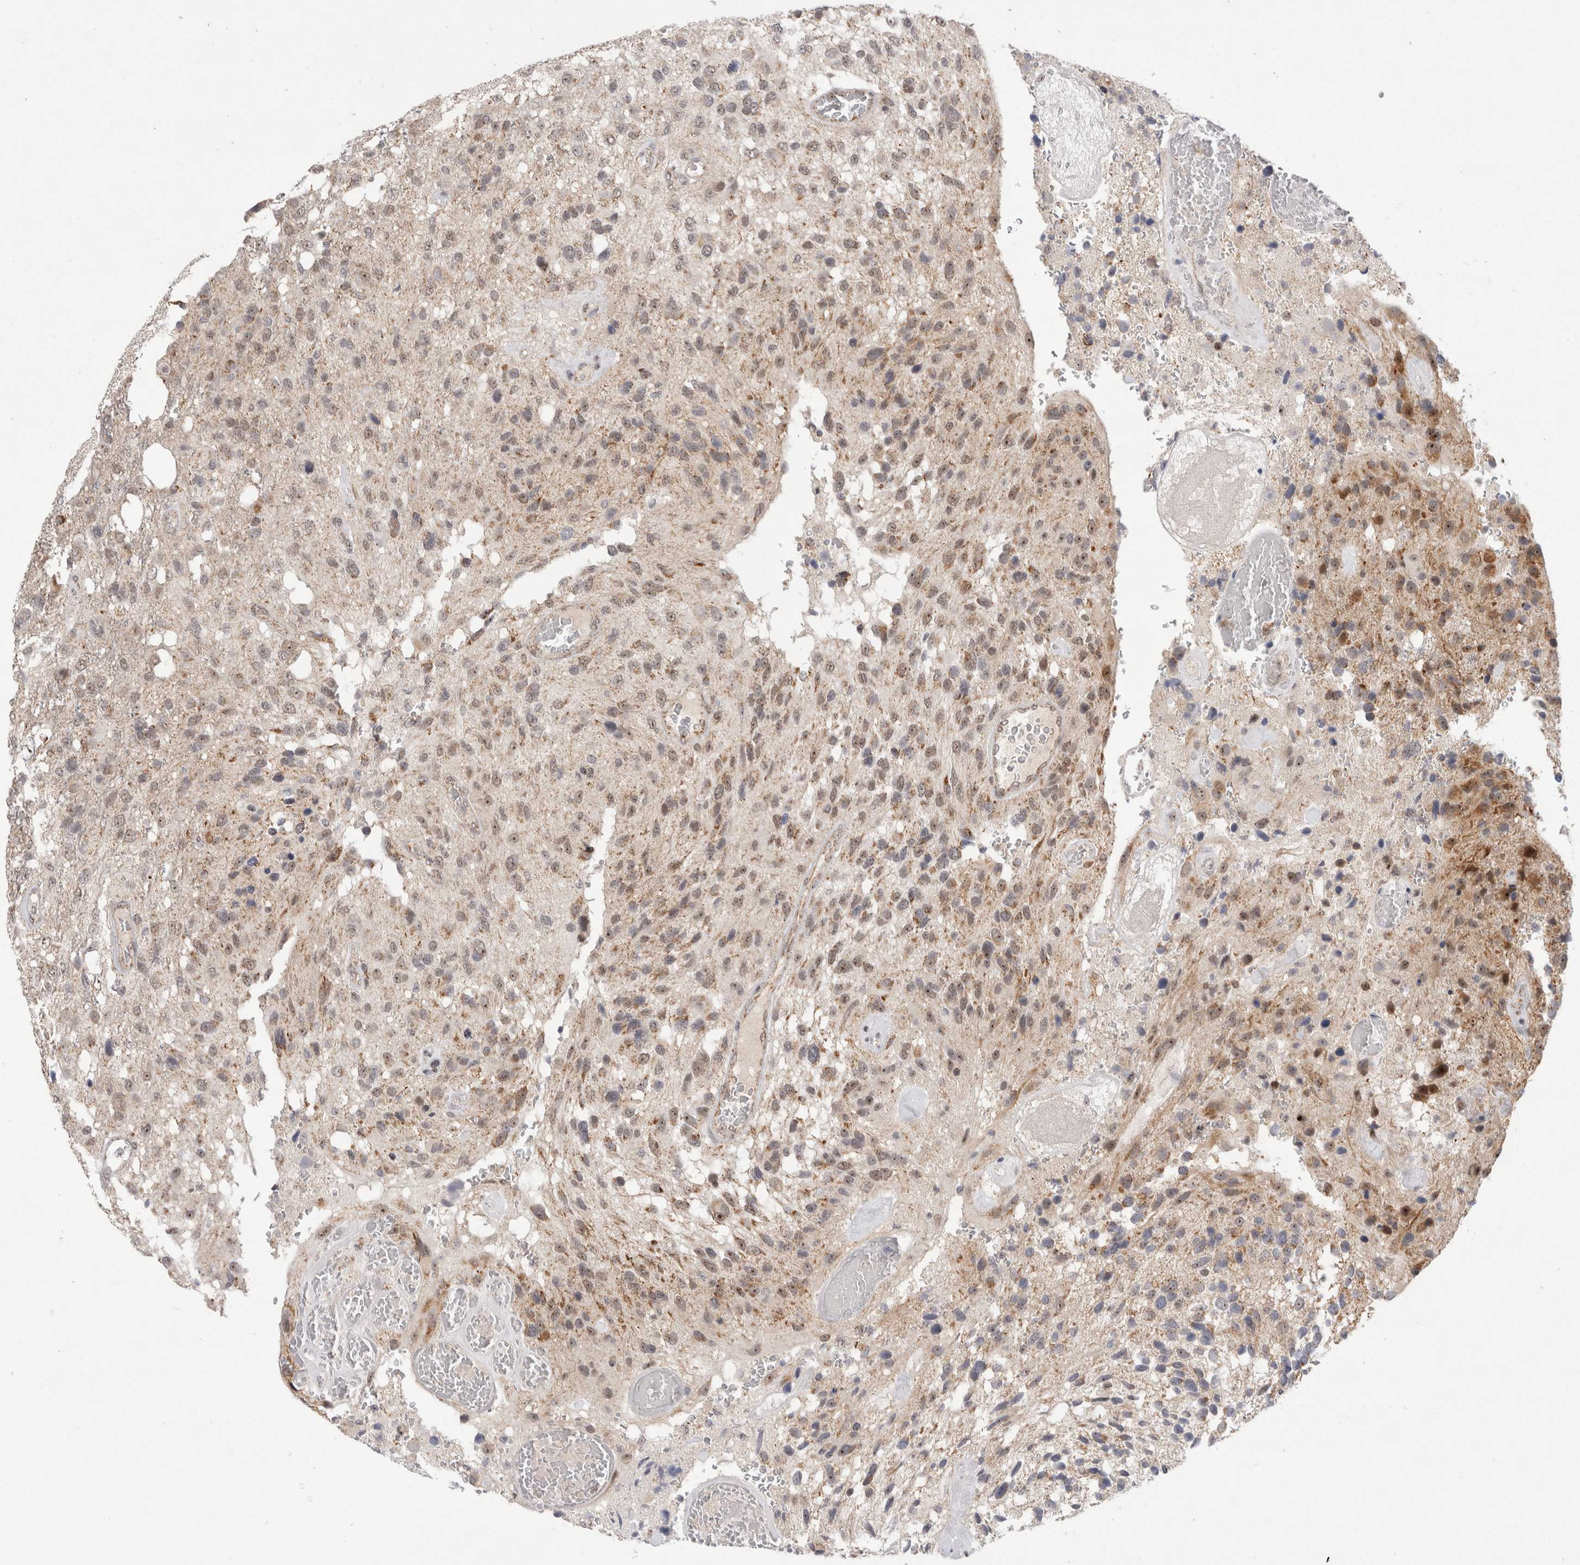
{"staining": {"intensity": "weak", "quantity": ">75%", "location": "cytoplasmic/membranous,nuclear"}, "tissue": "glioma", "cell_type": "Tumor cells", "image_type": "cancer", "snomed": [{"axis": "morphology", "description": "Glioma, malignant, High grade"}, {"axis": "topography", "description": "Brain"}], "caption": "Immunohistochemical staining of malignant glioma (high-grade) demonstrates low levels of weak cytoplasmic/membranous and nuclear positivity in about >75% of tumor cells.", "gene": "MRPL37", "patient": {"sex": "female", "age": 58}}